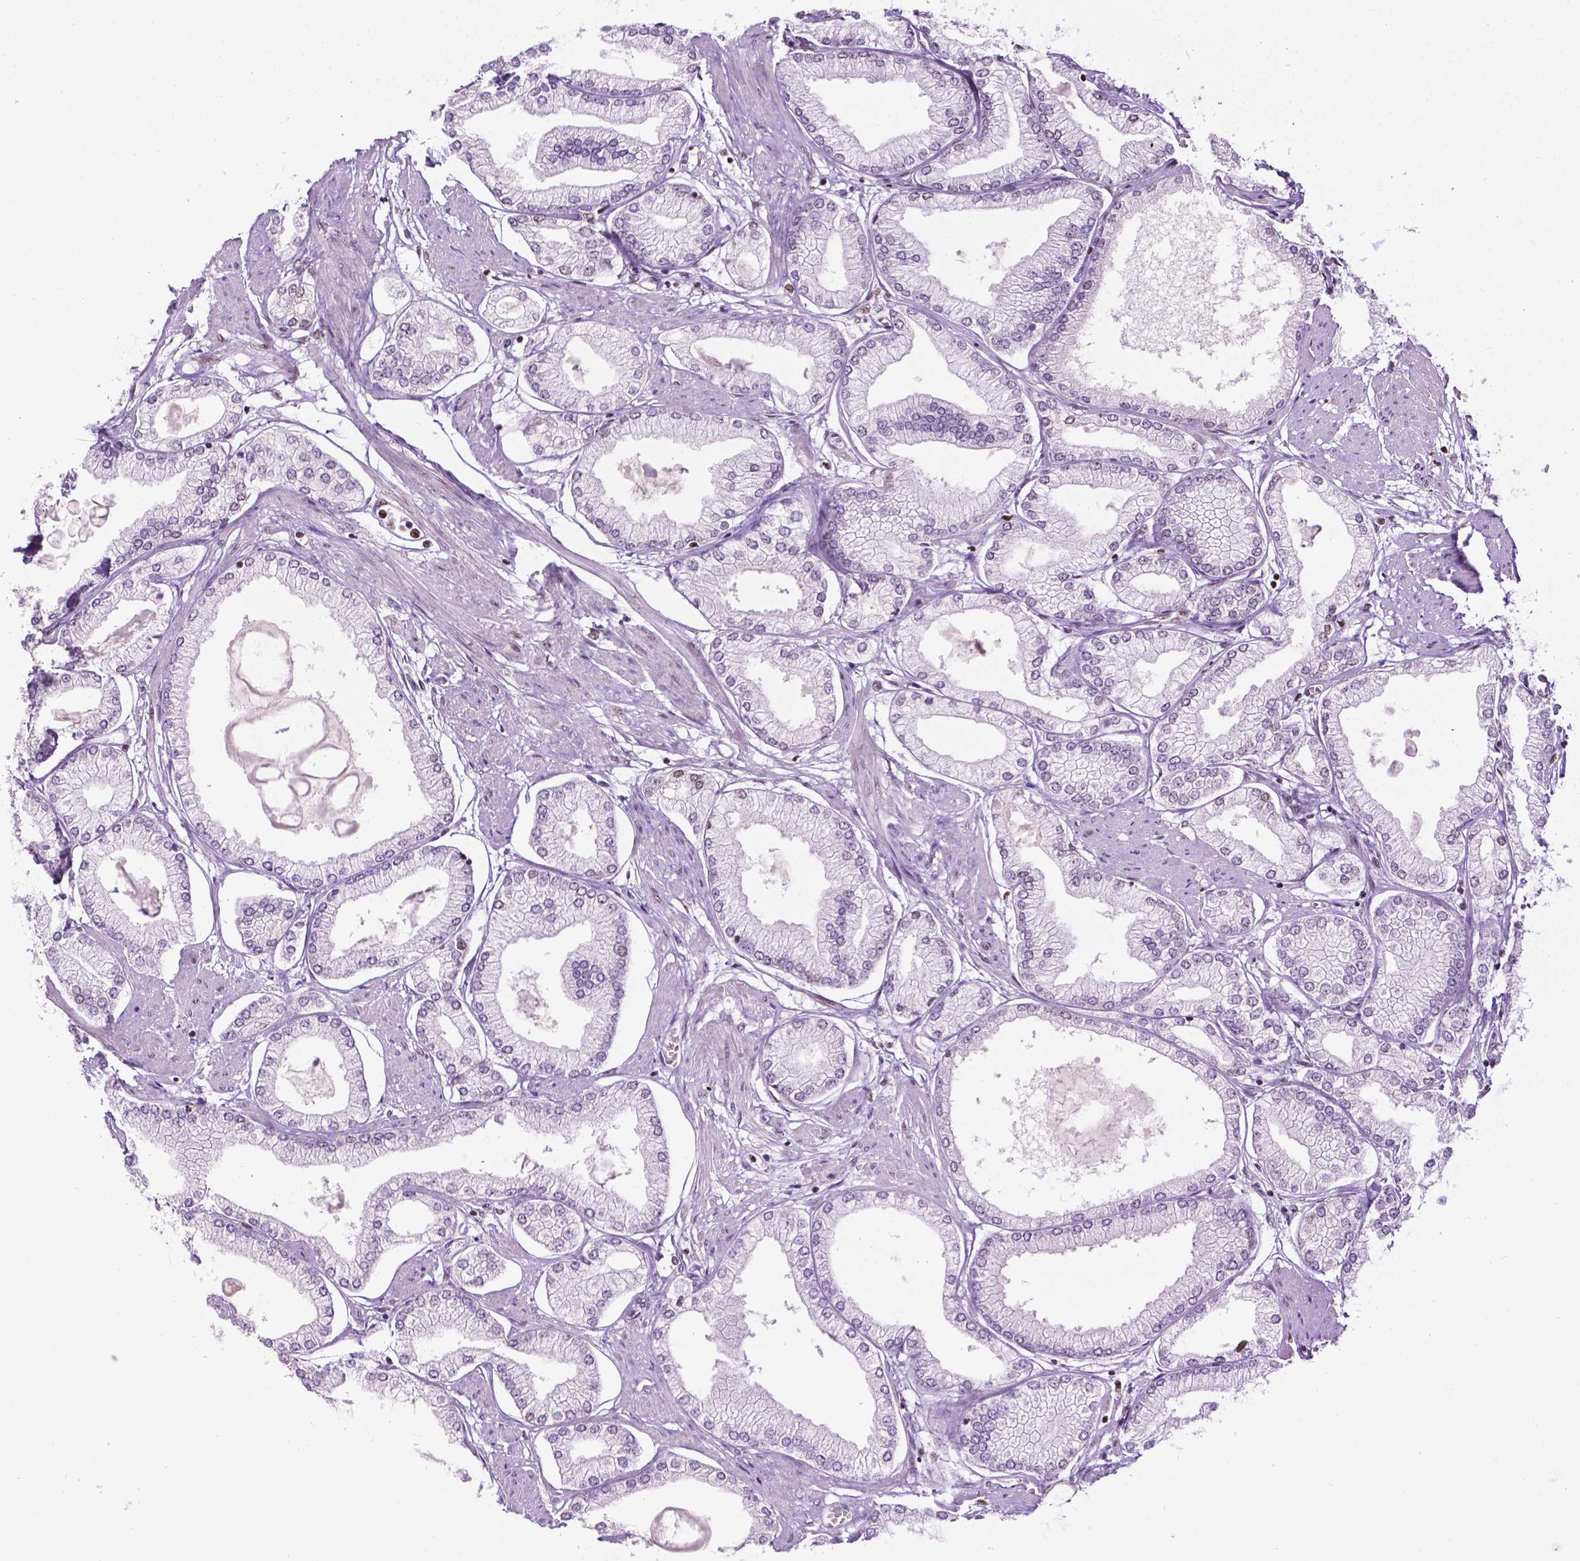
{"staining": {"intensity": "negative", "quantity": "none", "location": "none"}, "tissue": "prostate cancer", "cell_type": "Tumor cells", "image_type": "cancer", "snomed": [{"axis": "morphology", "description": "Adenocarcinoma, High grade"}, {"axis": "topography", "description": "Prostate"}], "caption": "An IHC micrograph of adenocarcinoma (high-grade) (prostate) is shown. There is no staining in tumor cells of adenocarcinoma (high-grade) (prostate).", "gene": "COL23A1", "patient": {"sex": "male", "age": 68}}